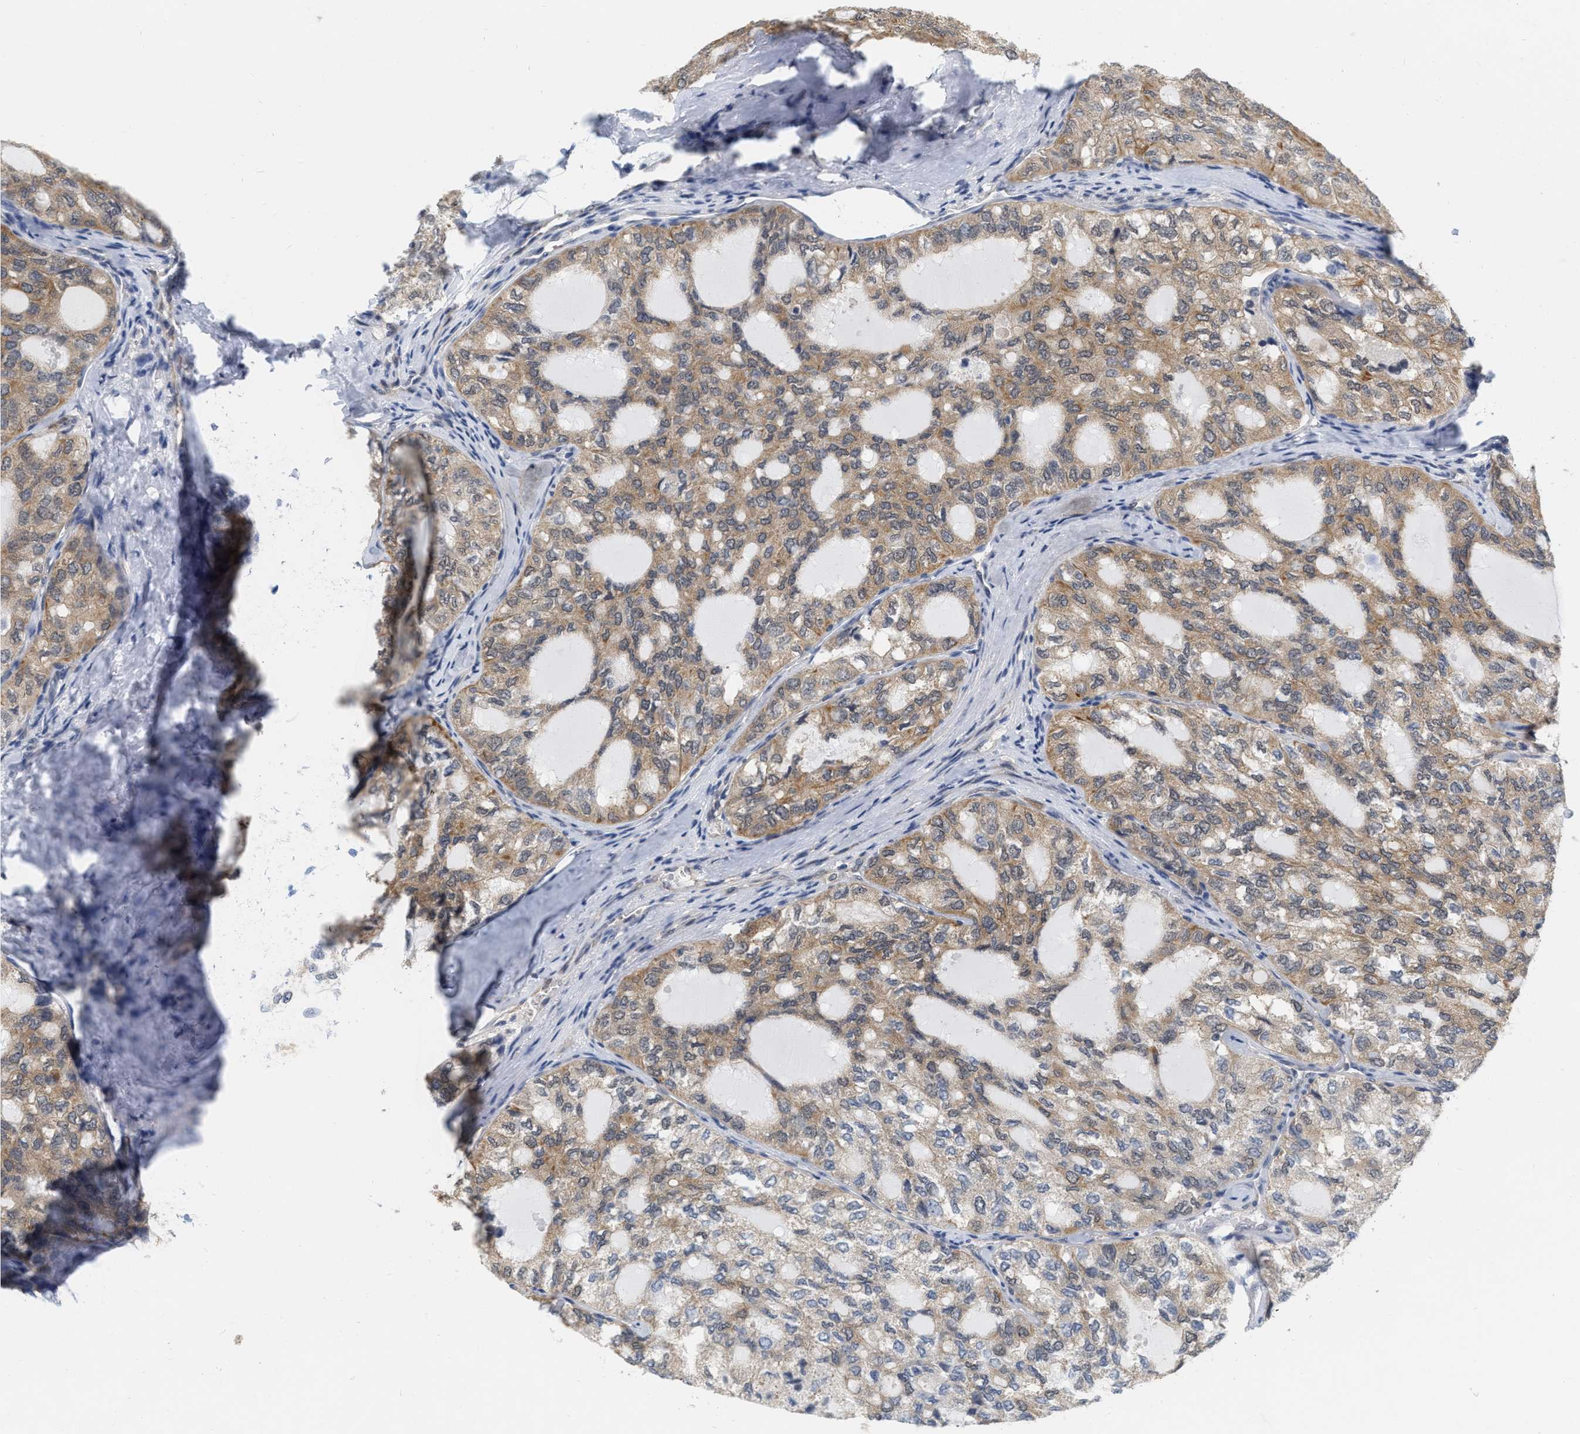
{"staining": {"intensity": "moderate", "quantity": ">75%", "location": "cytoplasmic/membranous"}, "tissue": "thyroid cancer", "cell_type": "Tumor cells", "image_type": "cancer", "snomed": [{"axis": "morphology", "description": "Follicular adenoma carcinoma, NOS"}, {"axis": "topography", "description": "Thyroid gland"}], "caption": "Follicular adenoma carcinoma (thyroid) stained for a protein demonstrates moderate cytoplasmic/membranous positivity in tumor cells.", "gene": "RUVBL1", "patient": {"sex": "male", "age": 75}}